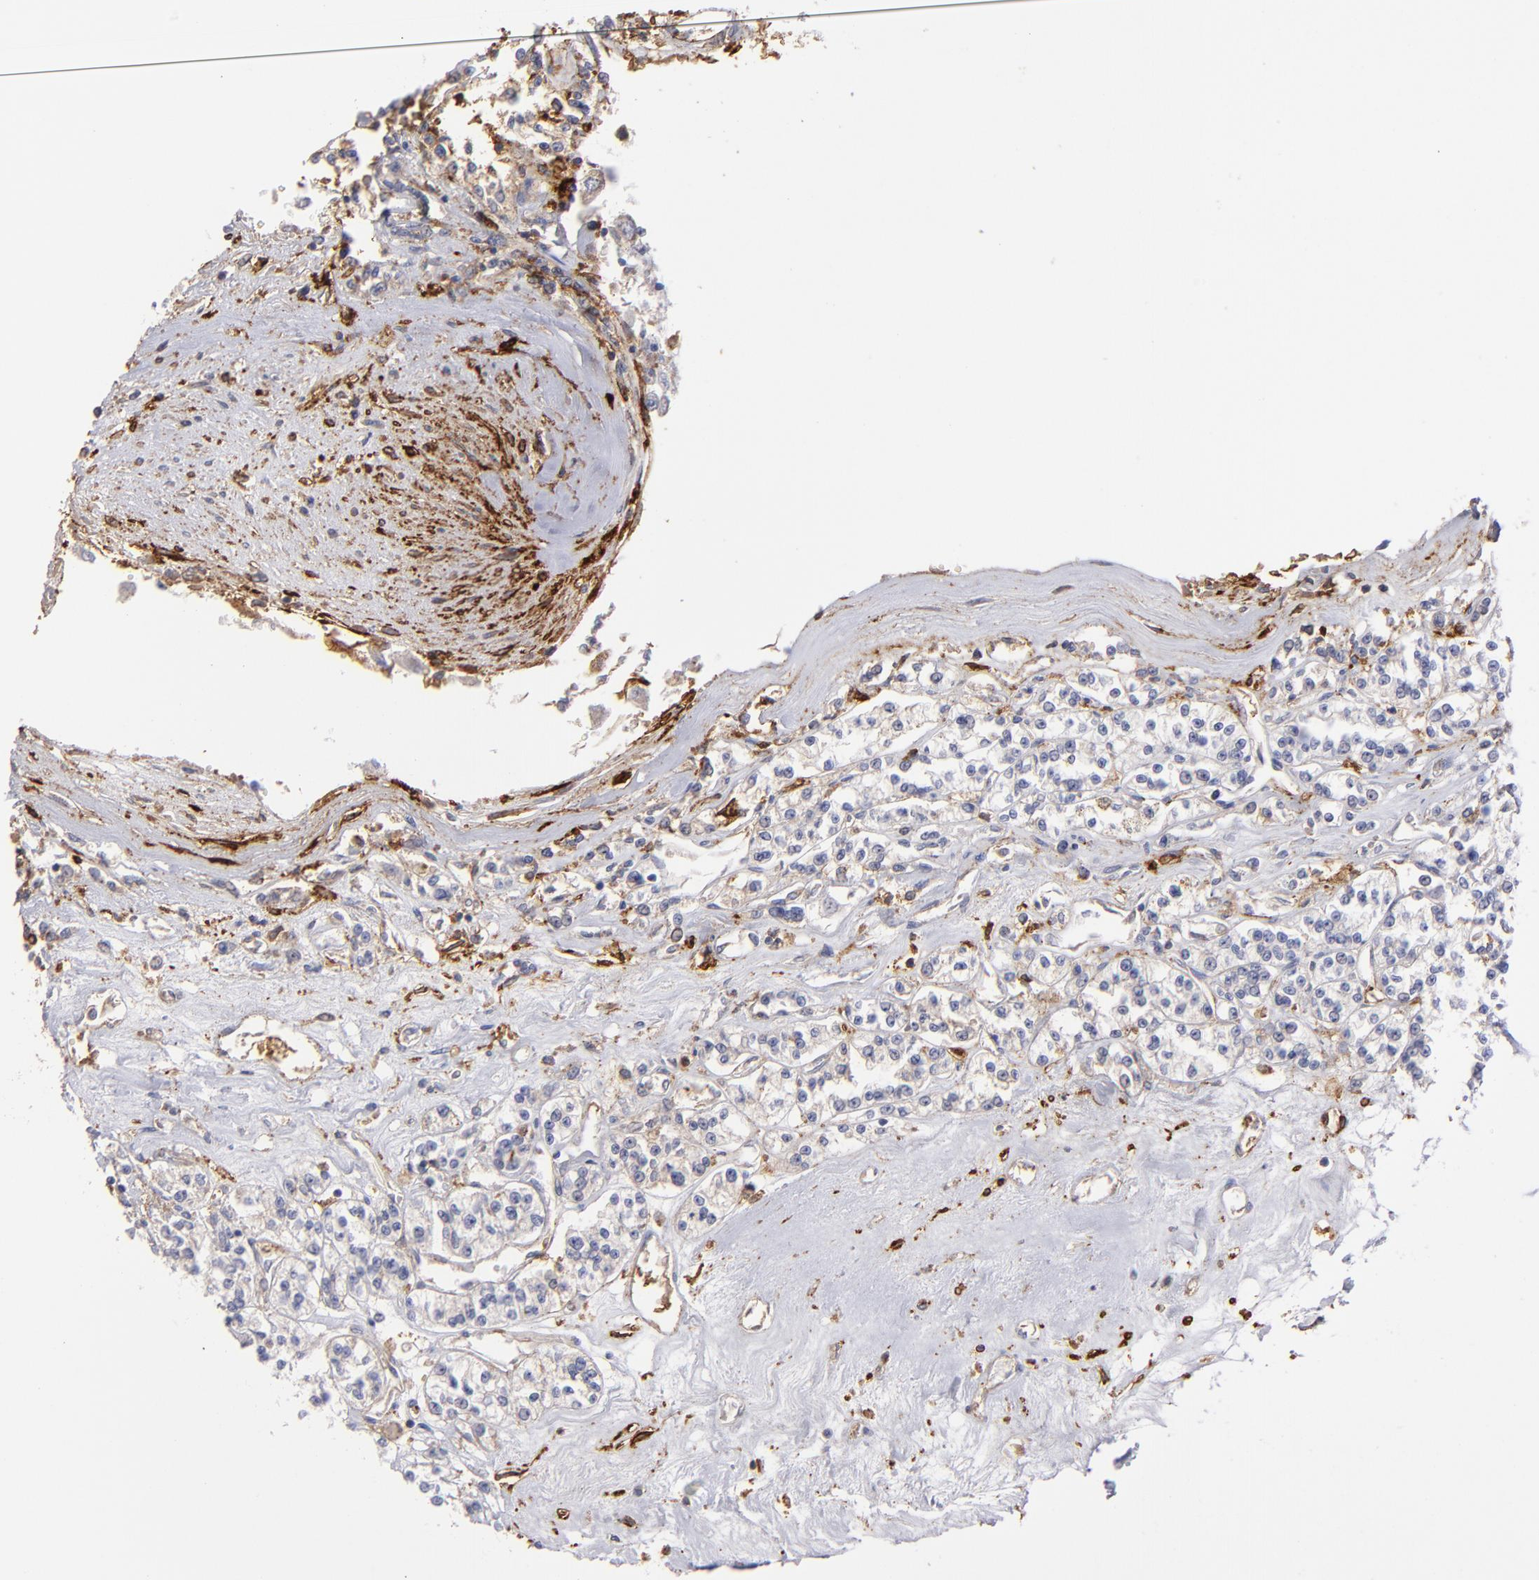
{"staining": {"intensity": "weak", "quantity": "25%-75%", "location": "cytoplasmic/membranous"}, "tissue": "renal cancer", "cell_type": "Tumor cells", "image_type": "cancer", "snomed": [{"axis": "morphology", "description": "Adenocarcinoma, NOS"}, {"axis": "topography", "description": "Kidney"}], "caption": "A brown stain labels weak cytoplasmic/membranous expression of a protein in adenocarcinoma (renal) tumor cells.", "gene": "MFGE8", "patient": {"sex": "female", "age": 76}}